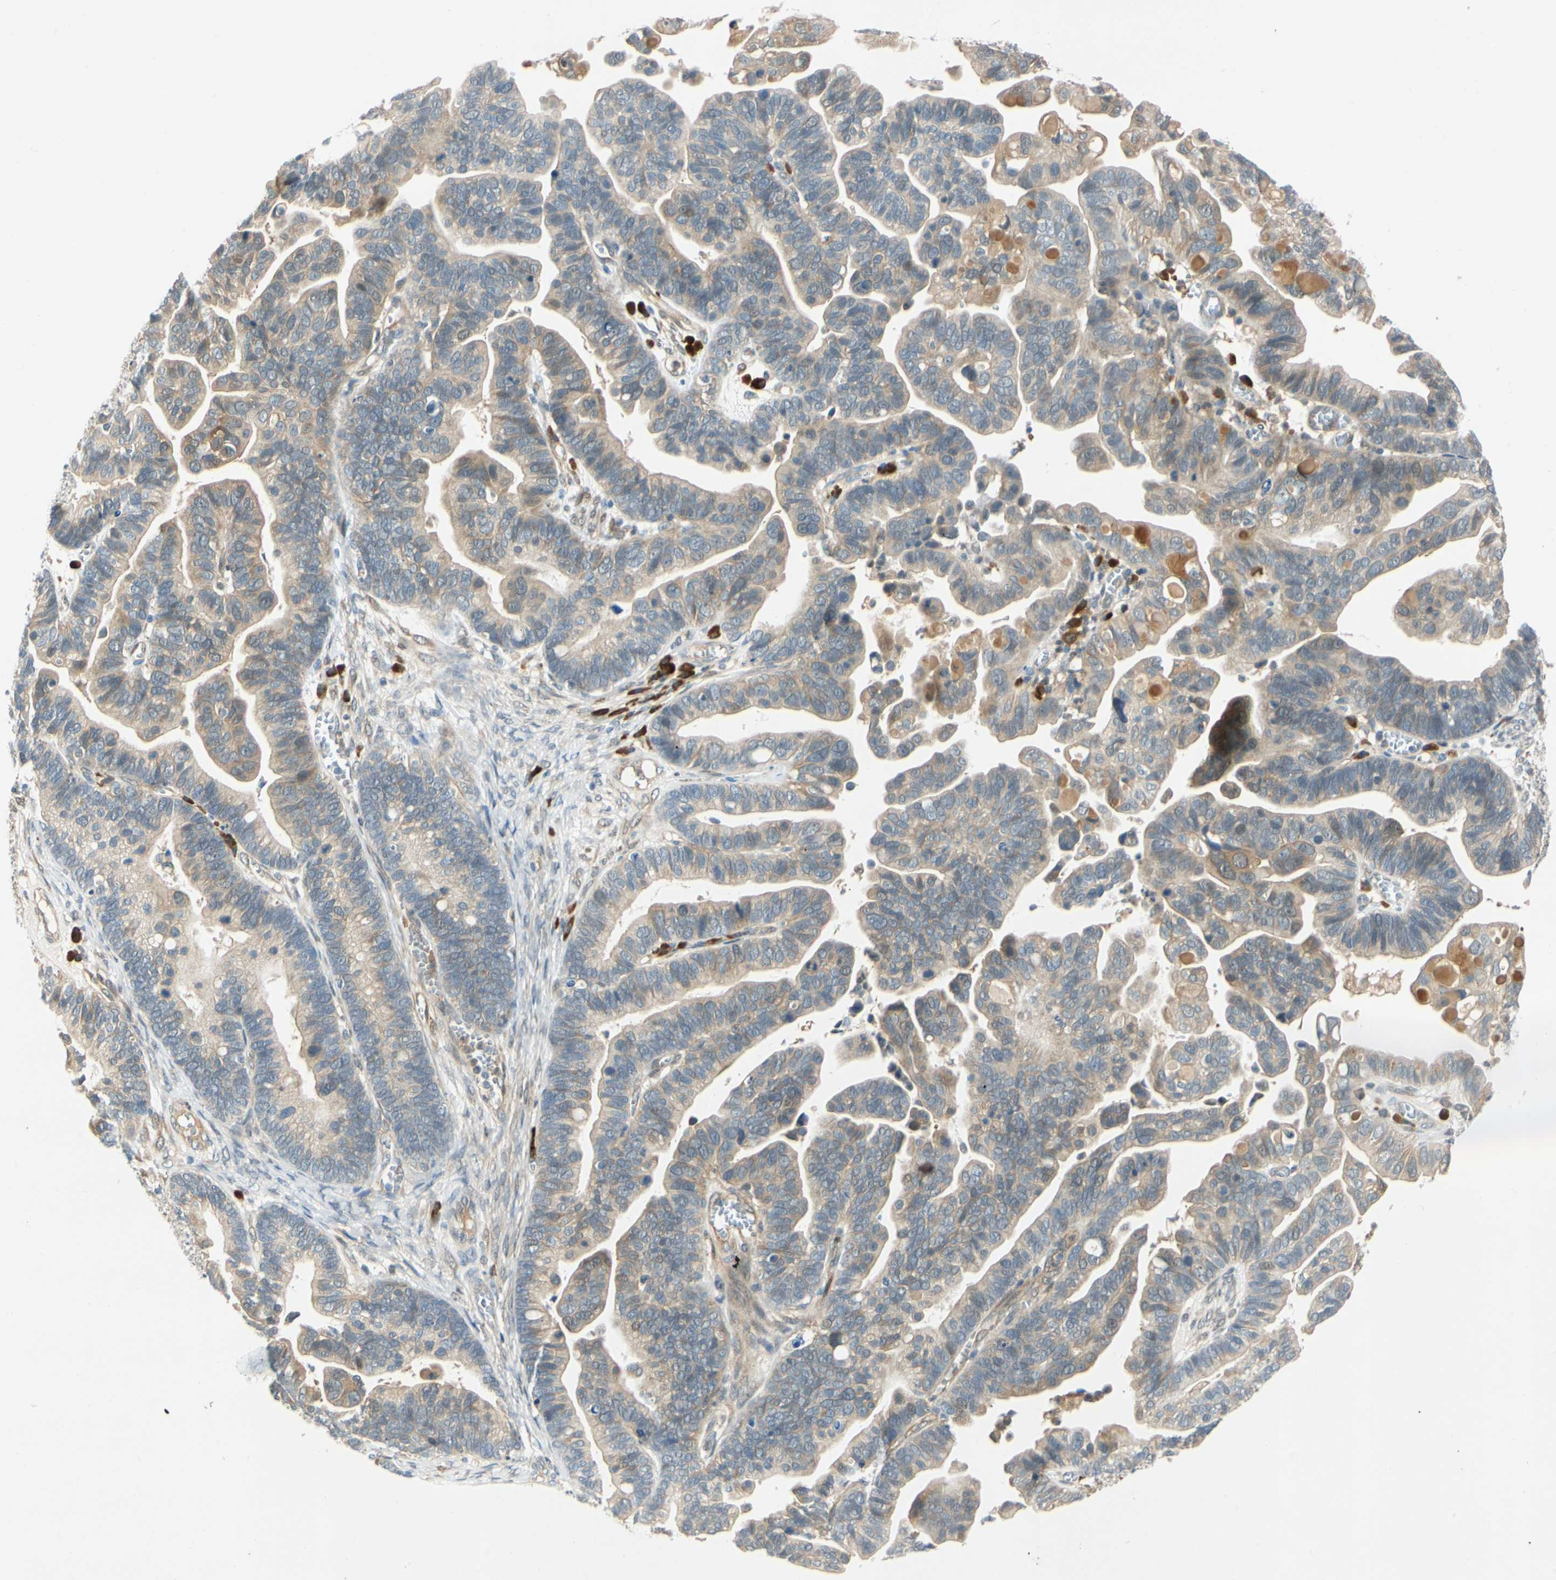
{"staining": {"intensity": "moderate", "quantity": ">75%", "location": "cytoplasmic/membranous"}, "tissue": "ovarian cancer", "cell_type": "Tumor cells", "image_type": "cancer", "snomed": [{"axis": "morphology", "description": "Cystadenocarcinoma, serous, NOS"}, {"axis": "topography", "description": "Ovary"}], "caption": "Human ovarian serous cystadenocarcinoma stained with a brown dye exhibits moderate cytoplasmic/membranous positive expression in about >75% of tumor cells.", "gene": "WIPI1", "patient": {"sex": "female", "age": 56}}